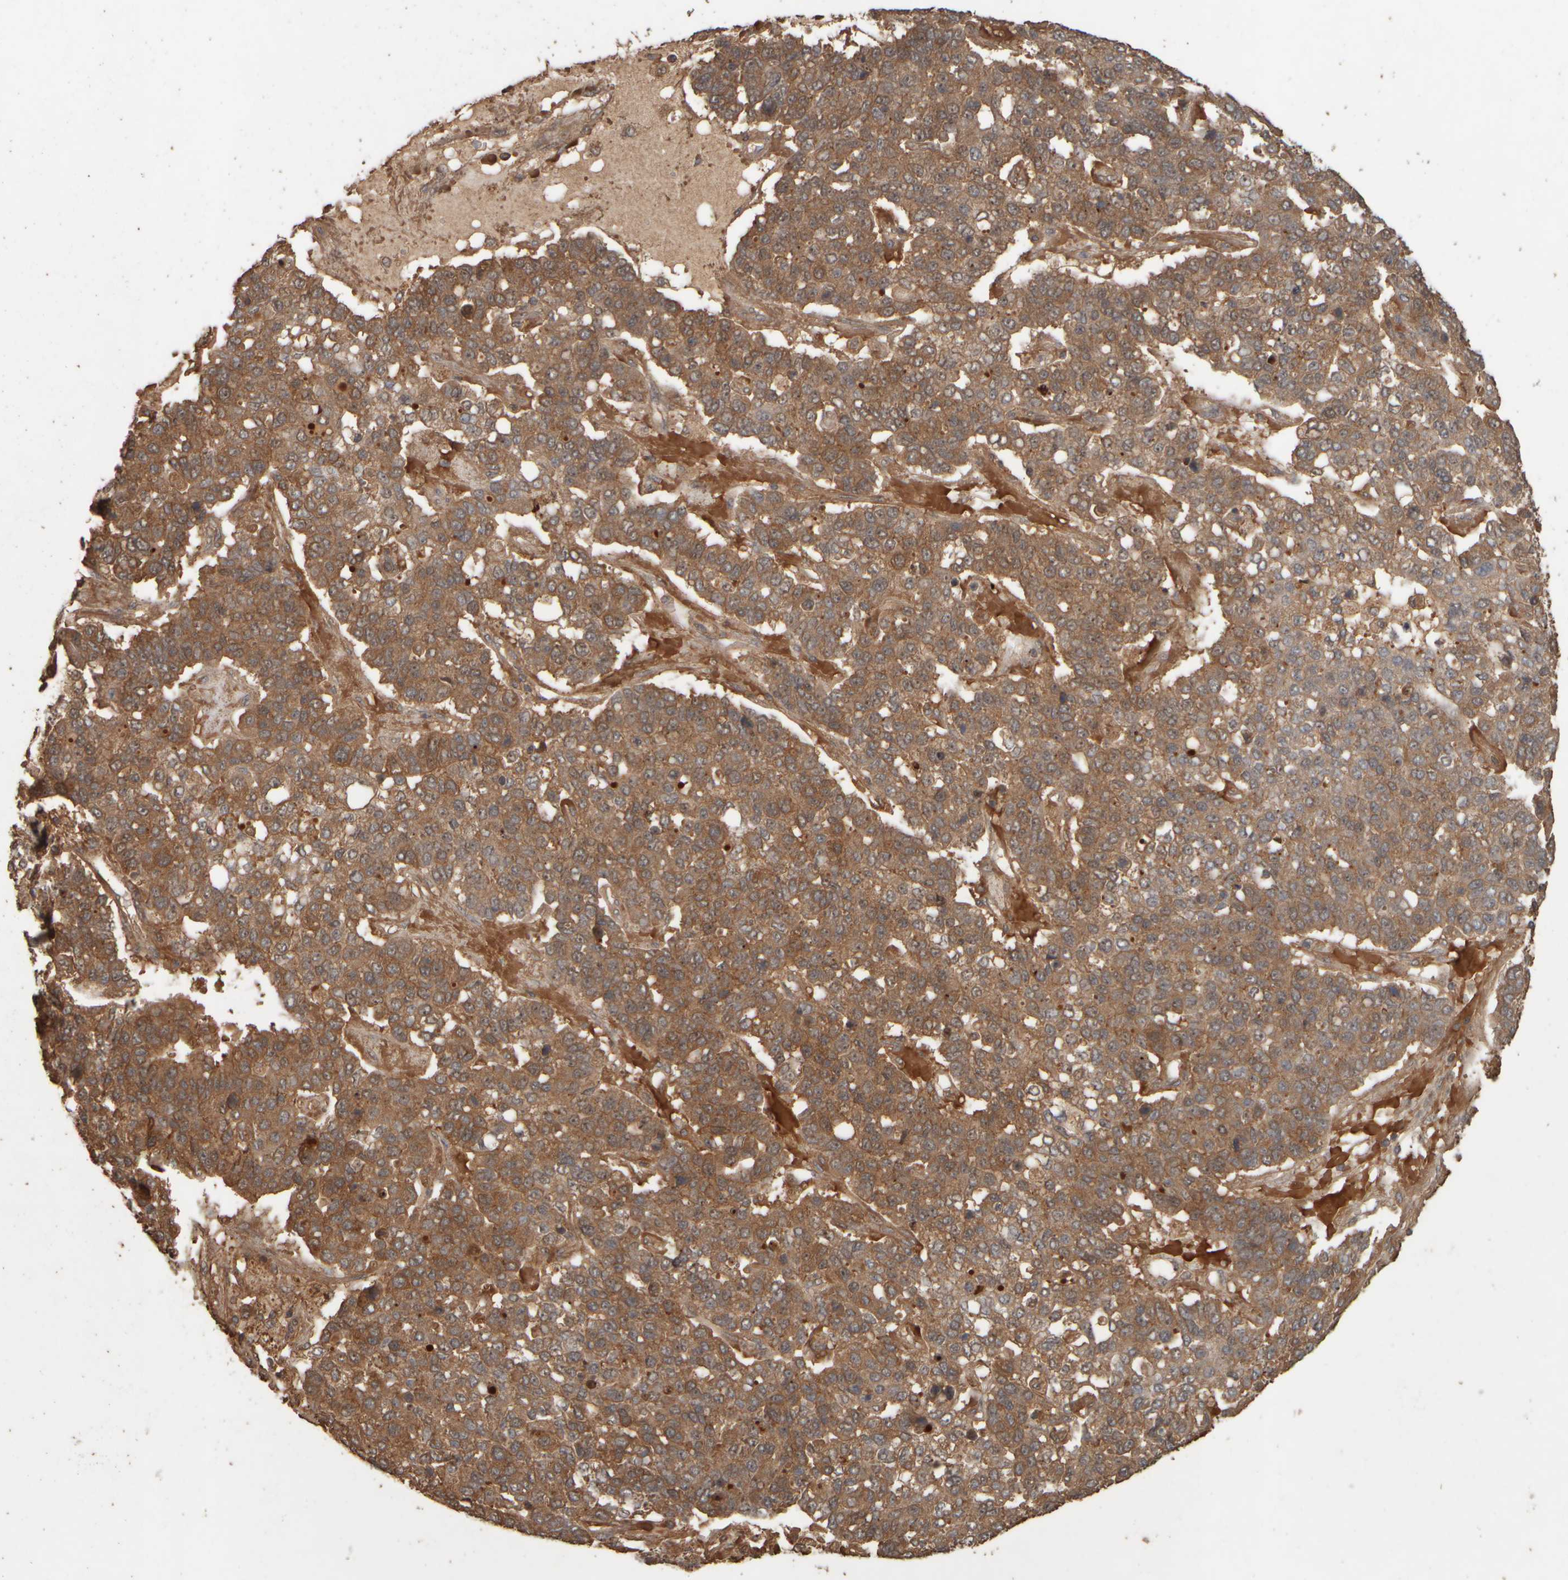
{"staining": {"intensity": "moderate", "quantity": ">75%", "location": "cytoplasmic/membranous,nuclear"}, "tissue": "pancreatic cancer", "cell_type": "Tumor cells", "image_type": "cancer", "snomed": [{"axis": "morphology", "description": "Adenocarcinoma, NOS"}, {"axis": "topography", "description": "Pancreas"}], "caption": "Immunohistochemical staining of pancreatic cancer exhibits moderate cytoplasmic/membranous and nuclear protein expression in about >75% of tumor cells.", "gene": "SPHK1", "patient": {"sex": "female", "age": 61}}